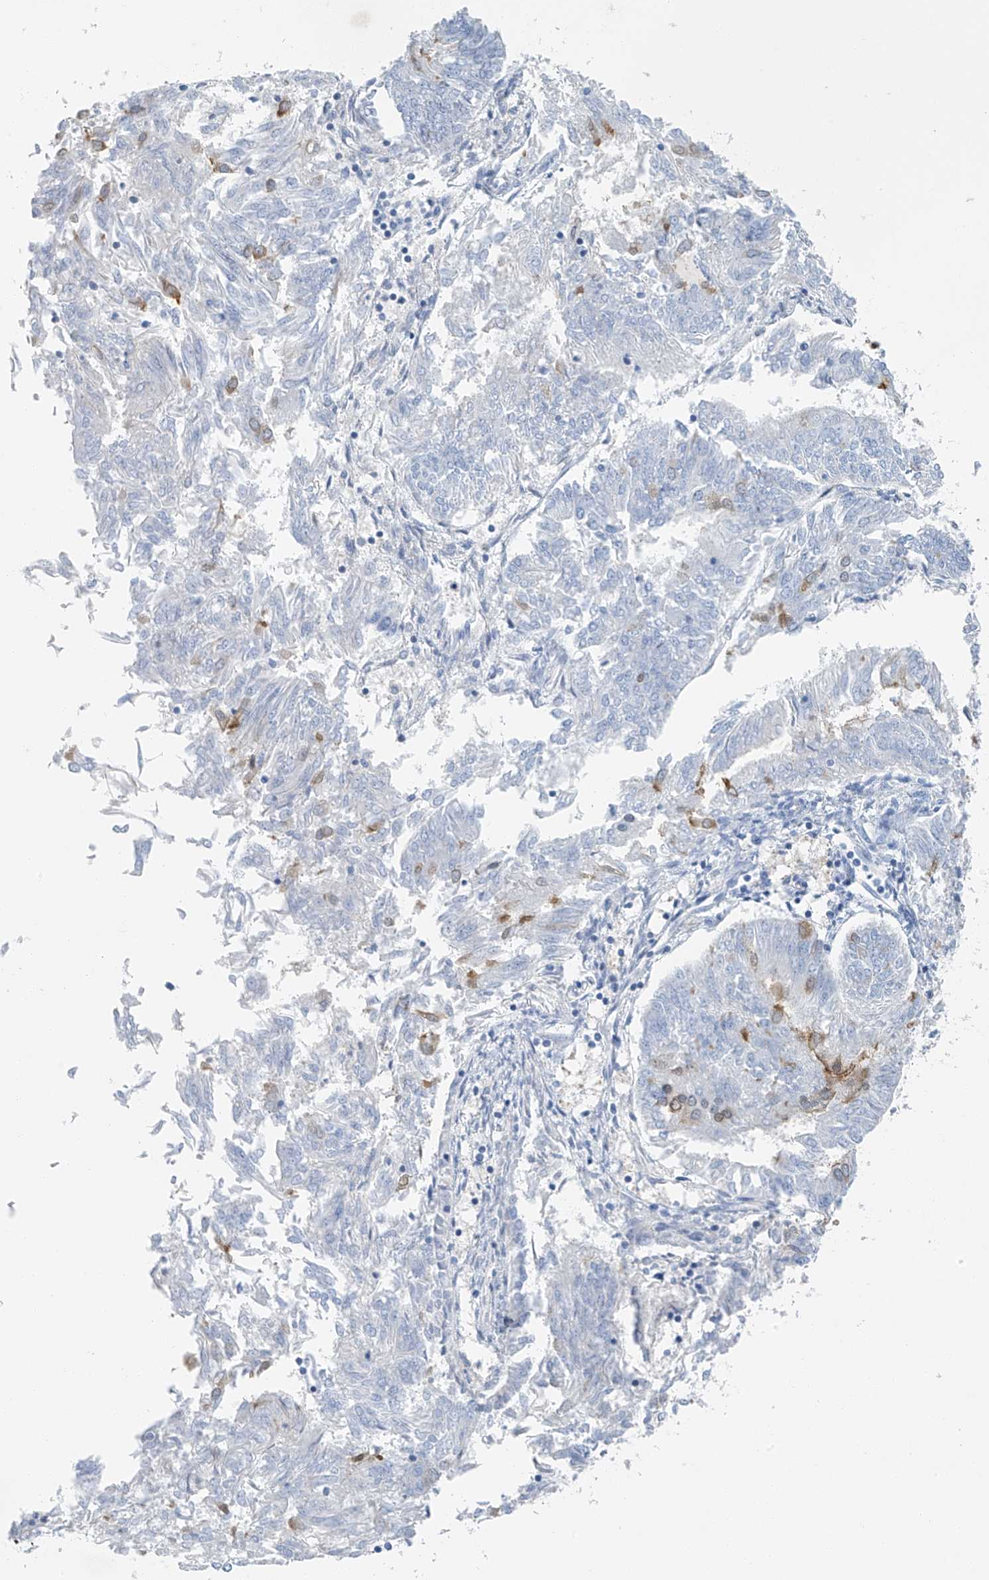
{"staining": {"intensity": "moderate", "quantity": "<25%", "location": "cytoplasmic/membranous"}, "tissue": "endometrial cancer", "cell_type": "Tumor cells", "image_type": "cancer", "snomed": [{"axis": "morphology", "description": "Adenocarcinoma, NOS"}, {"axis": "topography", "description": "Endometrium"}], "caption": "DAB (3,3'-diaminobenzidine) immunohistochemical staining of endometrial cancer exhibits moderate cytoplasmic/membranous protein staining in approximately <25% of tumor cells. The staining is performed using DAB brown chromogen to label protein expression. The nuclei are counter-stained blue using hematoxylin.", "gene": "C1orf87", "patient": {"sex": "female", "age": 58}}